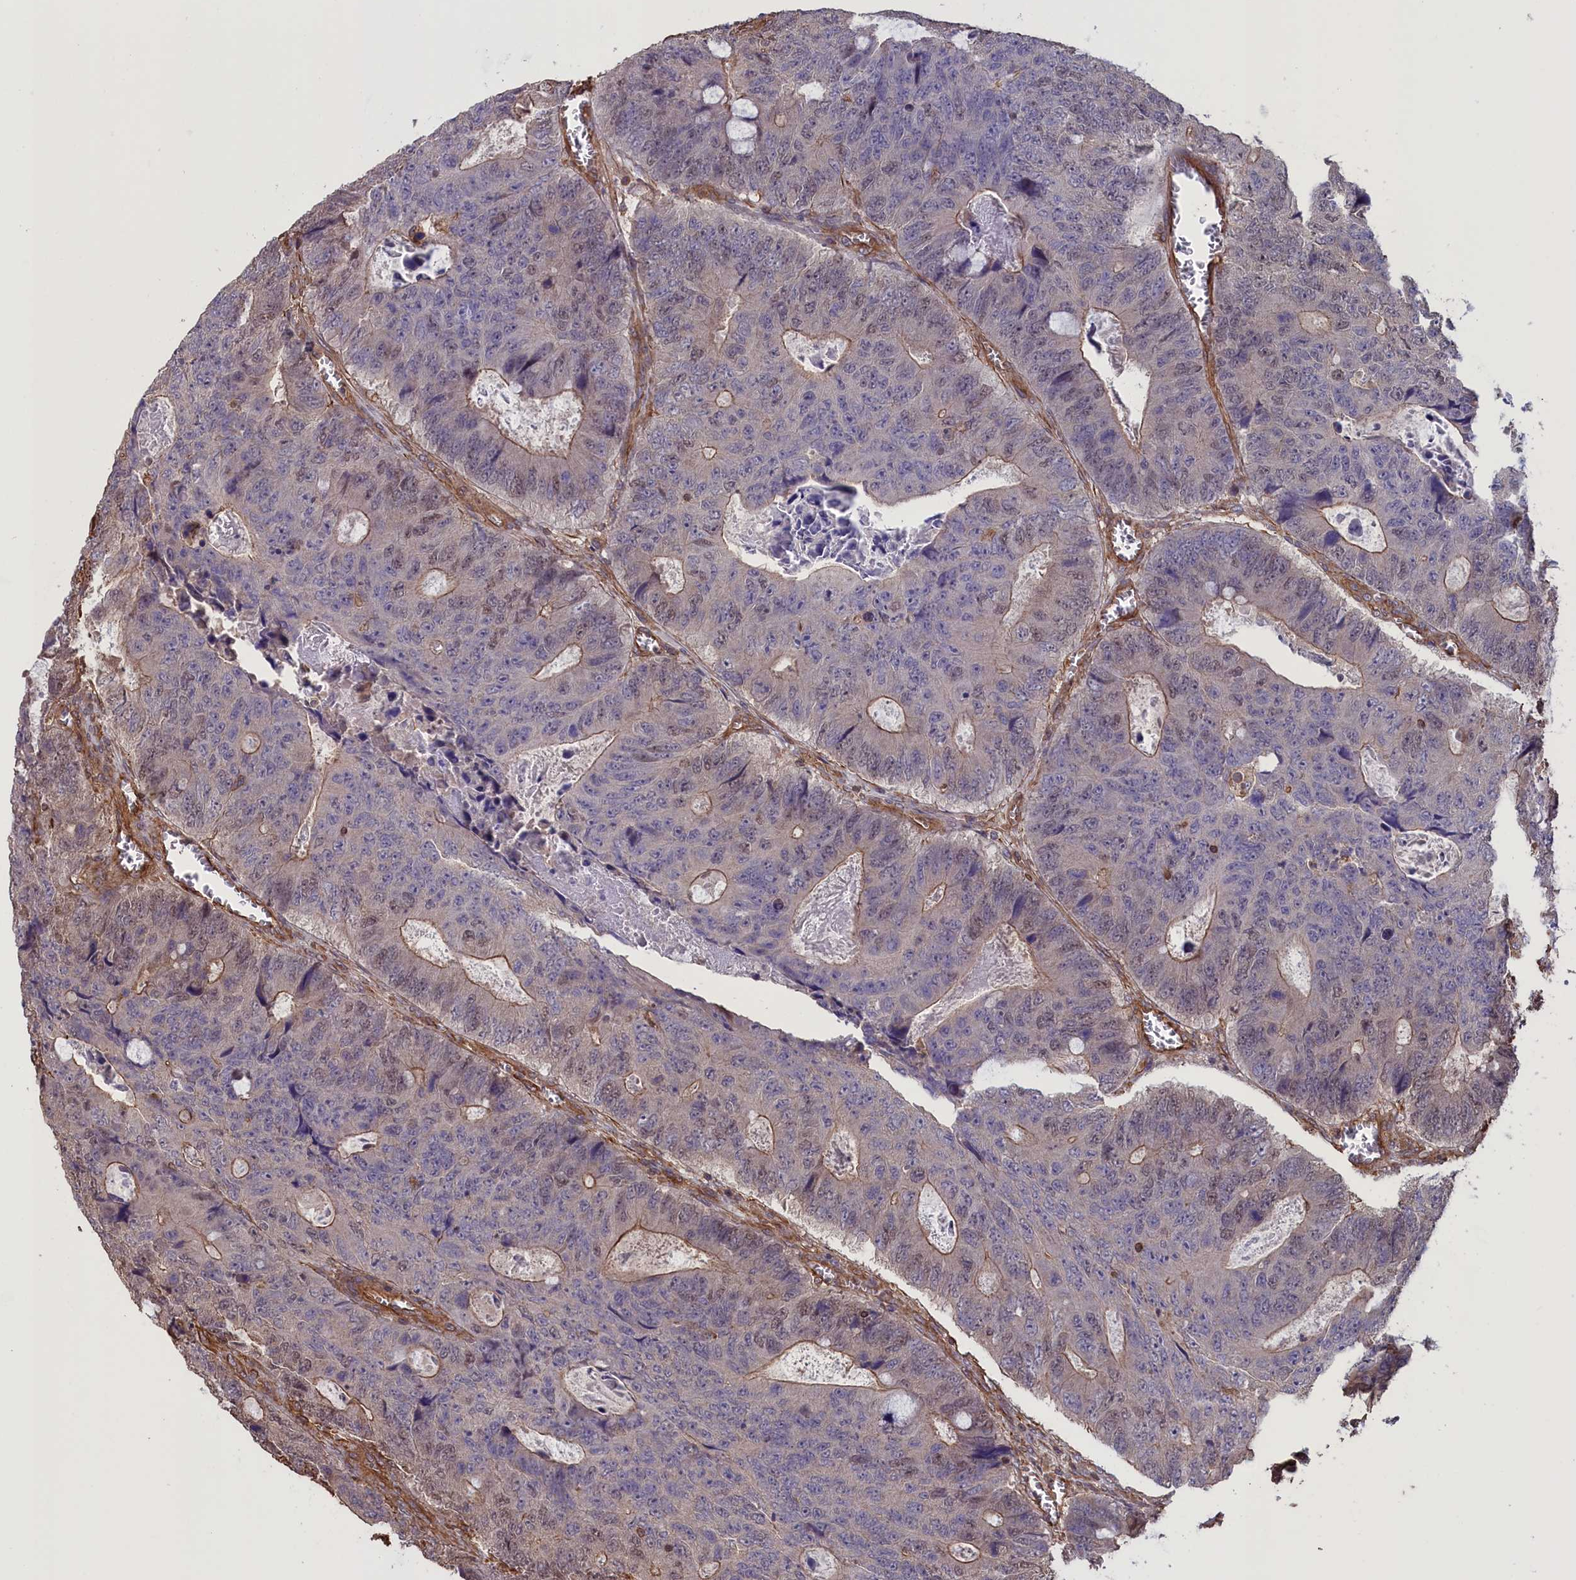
{"staining": {"intensity": "moderate", "quantity": "<25%", "location": "cytoplasmic/membranous"}, "tissue": "colorectal cancer", "cell_type": "Tumor cells", "image_type": "cancer", "snomed": [{"axis": "morphology", "description": "Adenocarcinoma, NOS"}, {"axis": "topography", "description": "Colon"}], "caption": "Adenocarcinoma (colorectal) stained with a brown dye demonstrates moderate cytoplasmic/membranous positive expression in approximately <25% of tumor cells.", "gene": "DAPK3", "patient": {"sex": "male", "age": 87}}